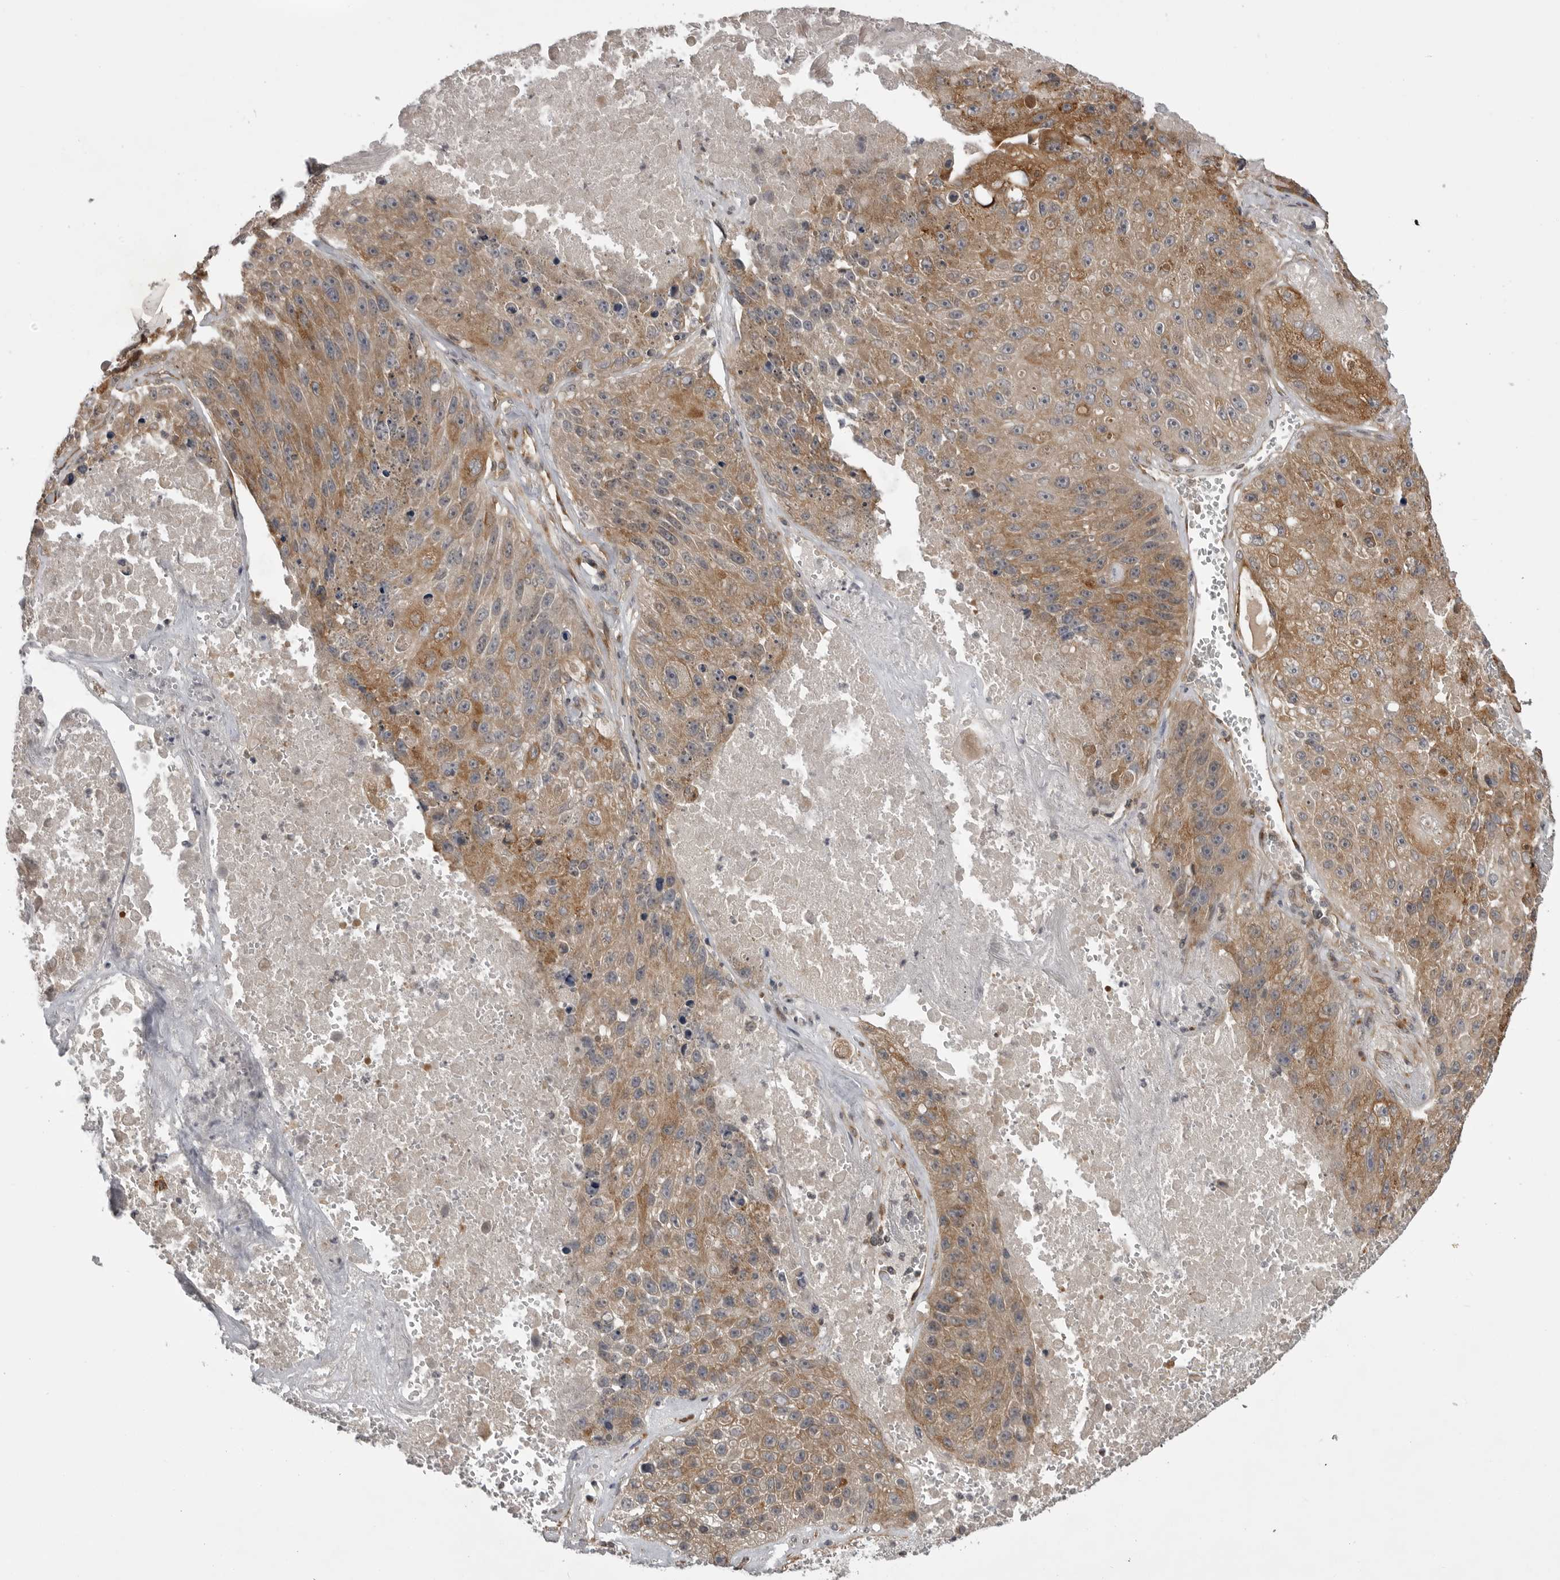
{"staining": {"intensity": "moderate", "quantity": ">75%", "location": "cytoplasmic/membranous"}, "tissue": "lung cancer", "cell_type": "Tumor cells", "image_type": "cancer", "snomed": [{"axis": "morphology", "description": "Squamous cell carcinoma, NOS"}, {"axis": "topography", "description": "Lung"}], "caption": "An image showing moderate cytoplasmic/membranous expression in approximately >75% of tumor cells in lung cancer, as visualized by brown immunohistochemical staining.", "gene": "LRRC45", "patient": {"sex": "male", "age": 61}}